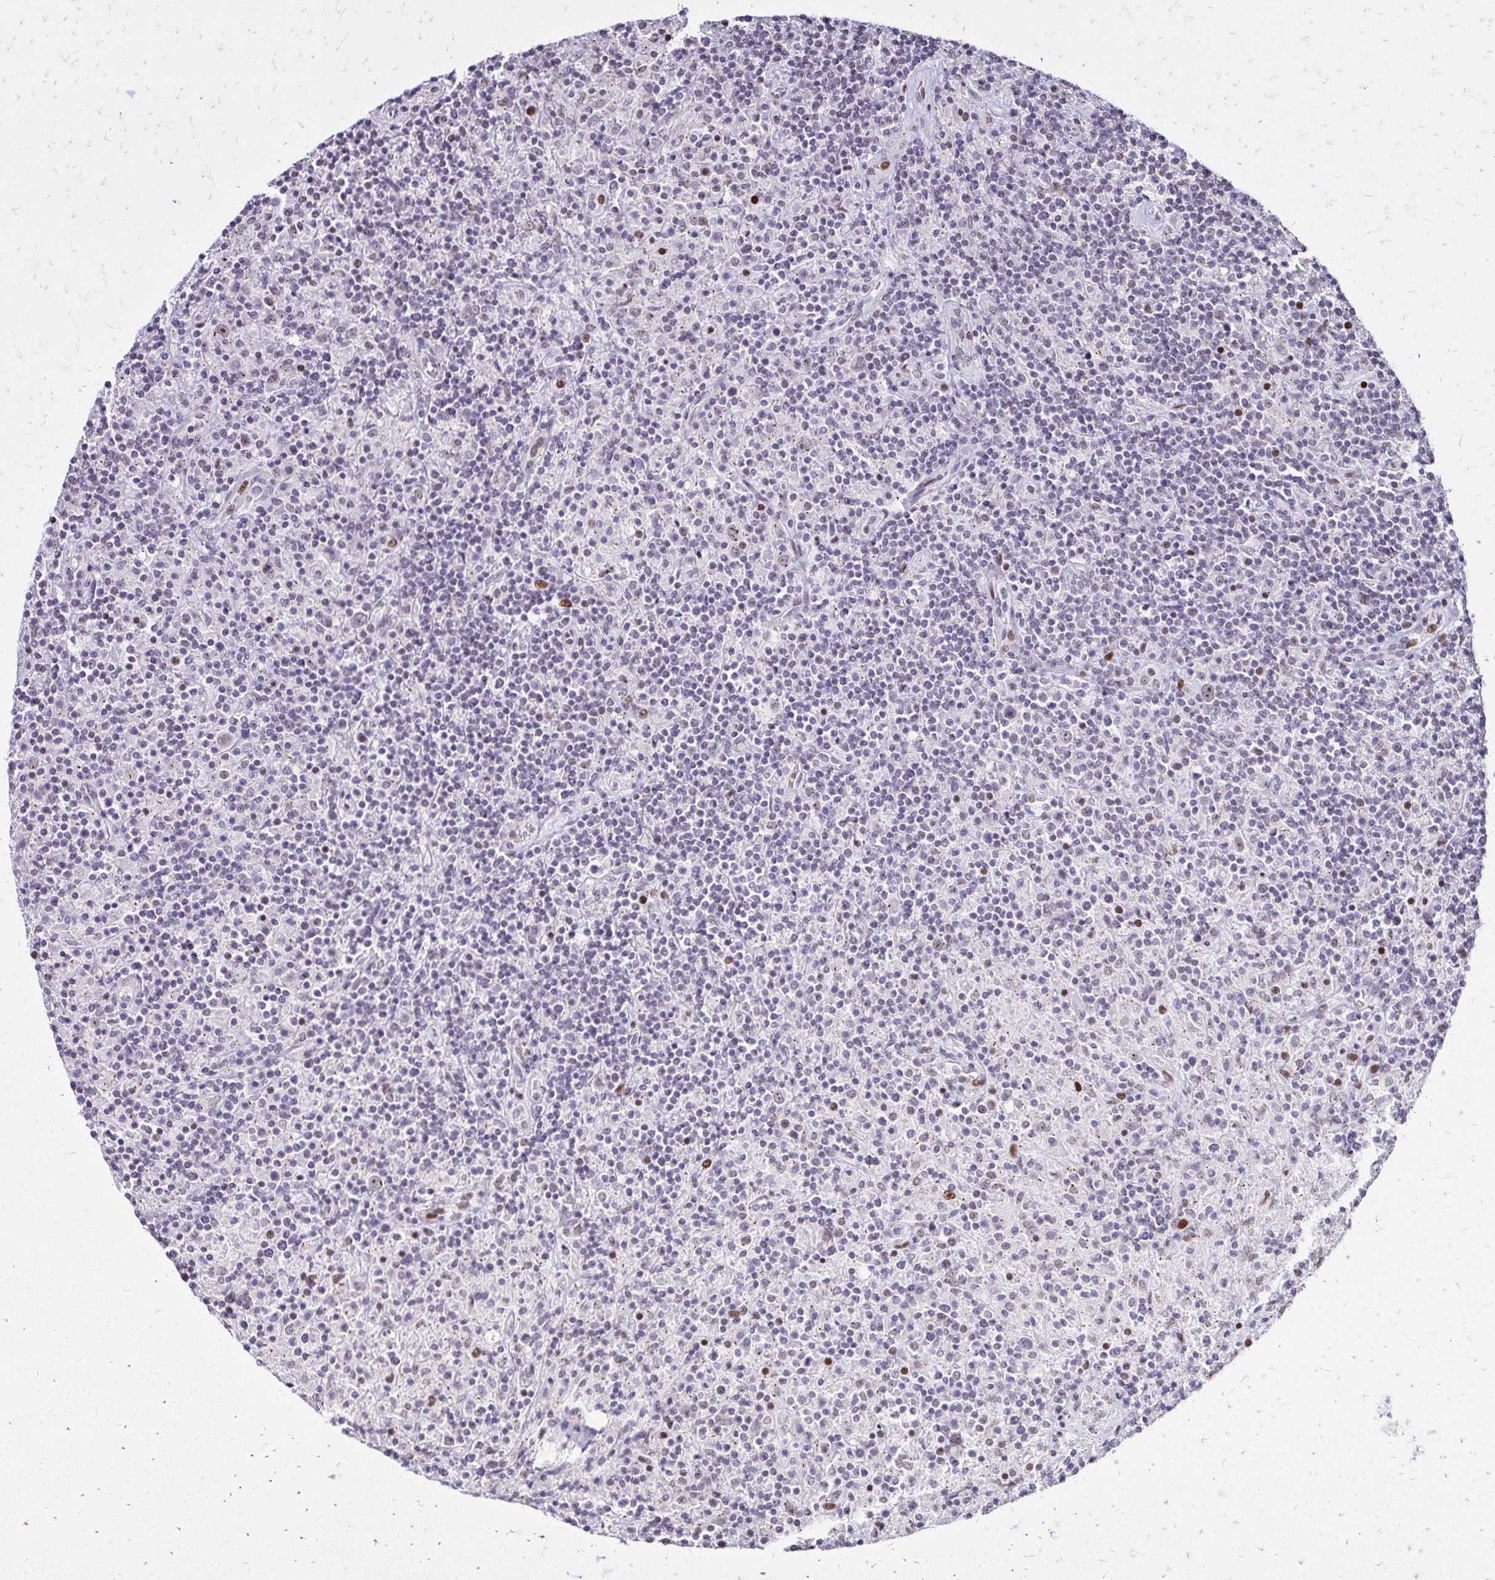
{"staining": {"intensity": "weak", "quantity": ">75%", "location": "cytoplasmic/membranous,nuclear"}, "tissue": "lymphoma", "cell_type": "Tumor cells", "image_type": "cancer", "snomed": [{"axis": "morphology", "description": "Hodgkin's disease, NOS"}, {"axis": "topography", "description": "Thymus, NOS"}], "caption": "Immunohistochemical staining of lymphoma shows low levels of weak cytoplasmic/membranous and nuclear positivity in about >75% of tumor cells.", "gene": "TOB1", "patient": {"sex": "female", "age": 17}}